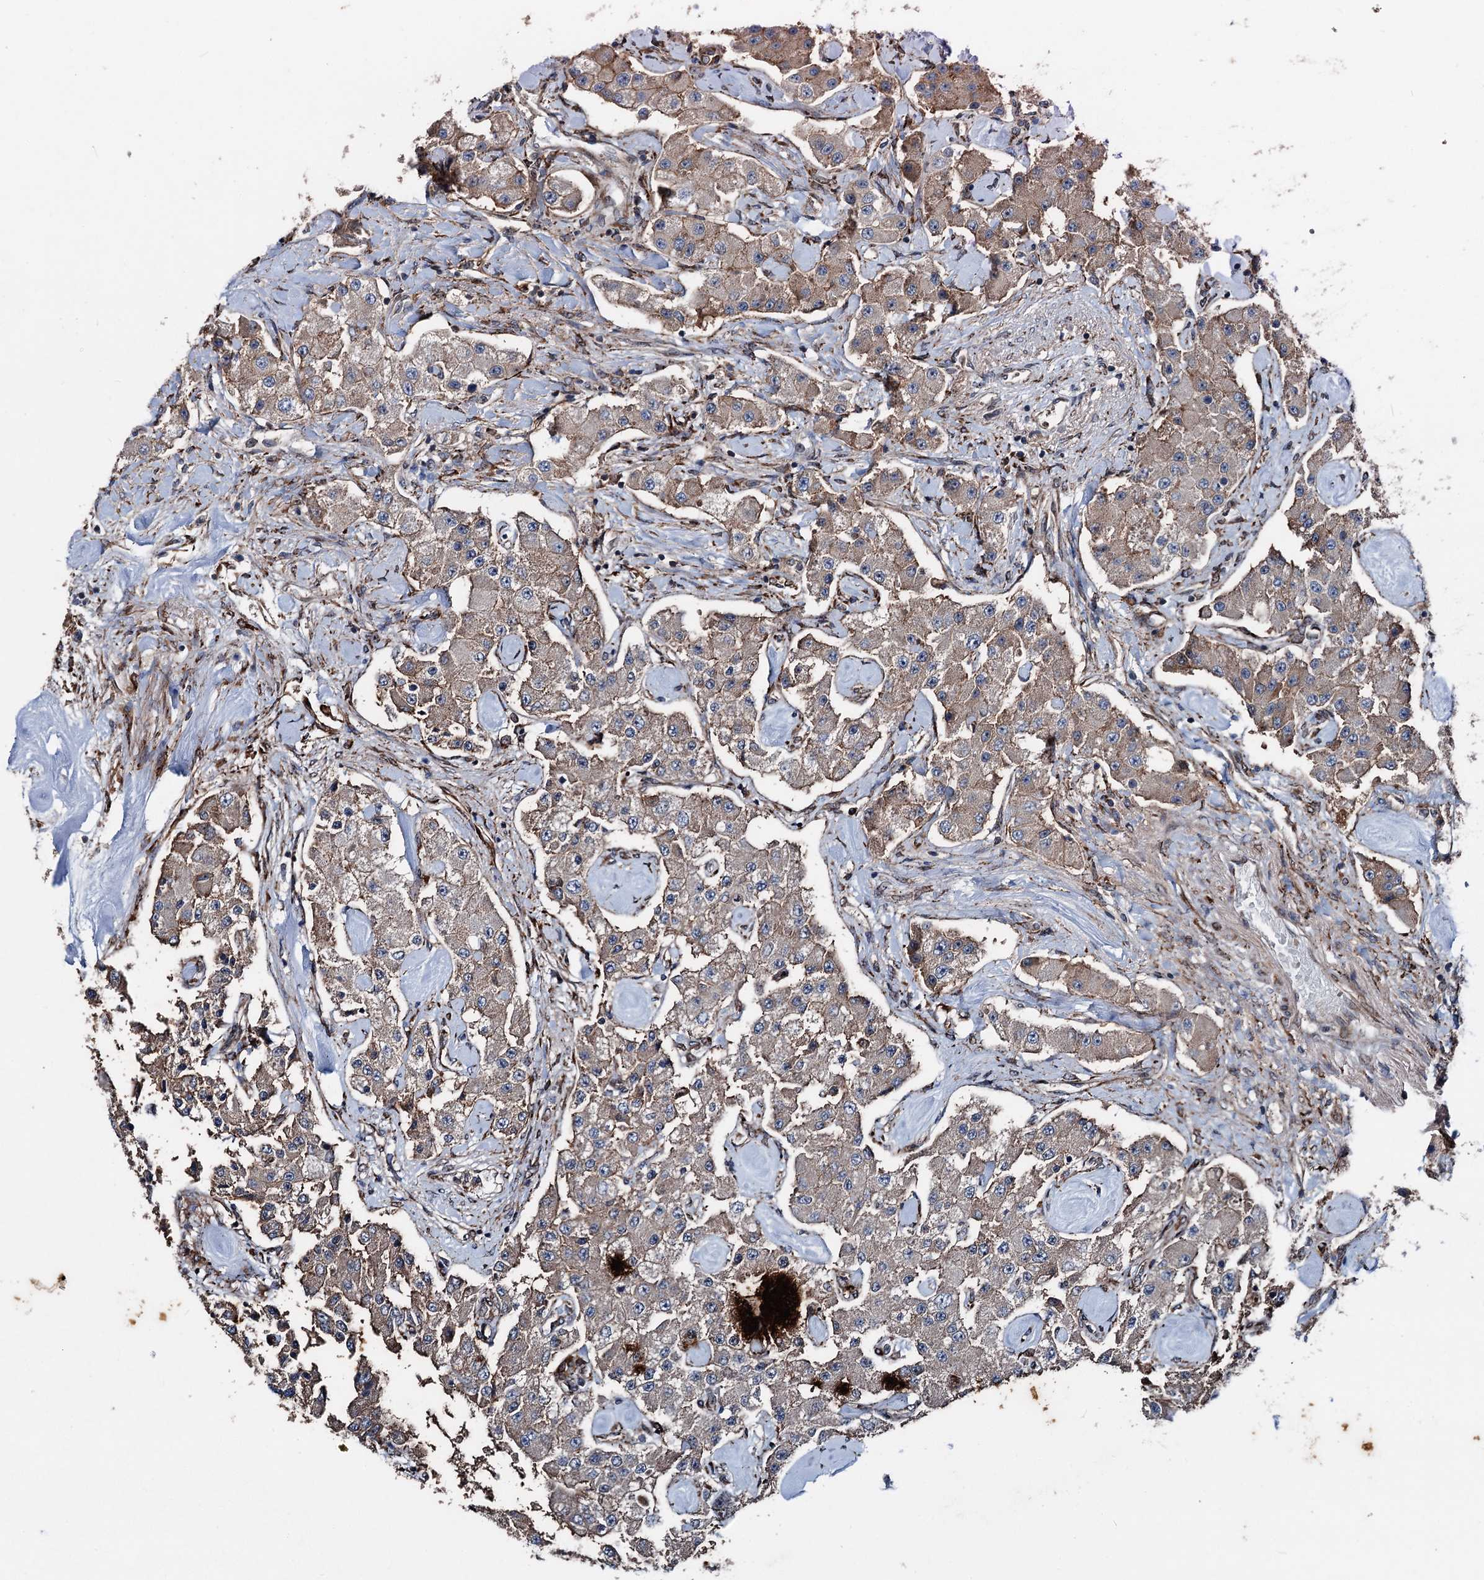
{"staining": {"intensity": "weak", "quantity": ">75%", "location": "cytoplasmic/membranous"}, "tissue": "carcinoid", "cell_type": "Tumor cells", "image_type": "cancer", "snomed": [{"axis": "morphology", "description": "Carcinoid, malignant, NOS"}, {"axis": "topography", "description": "Pancreas"}], "caption": "Protein expression analysis of human carcinoid reveals weak cytoplasmic/membranous positivity in about >75% of tumor cells. The protein of interest is shown in brown color, while the nuclei are stained blue.", "gene": "DDIAS", "patient": {"sex": "male", "age": 41}}